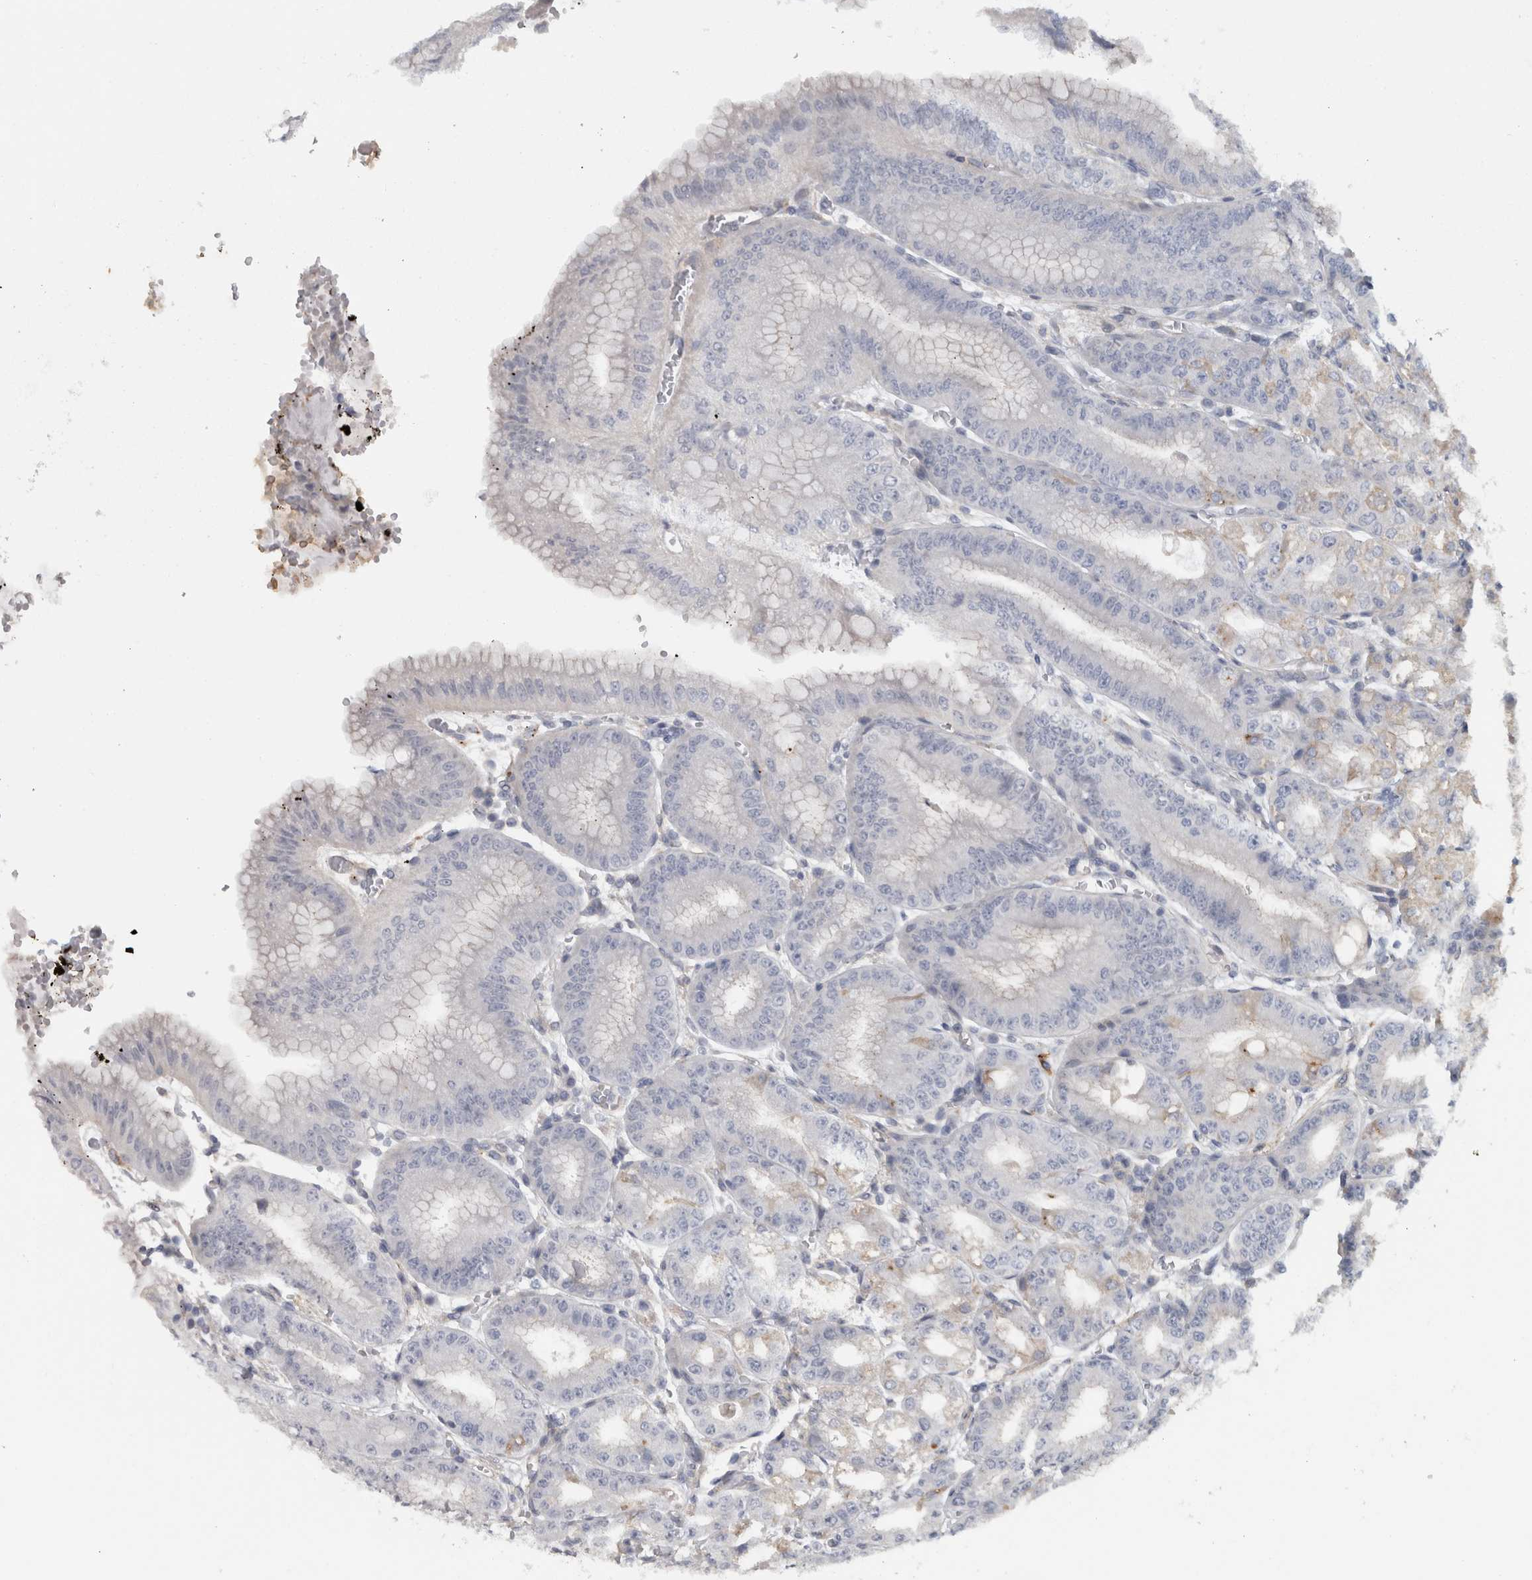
{"staining": {"intensity": "weak", "quantity": "<25%", "location": "cytoplasmic/membranous"}, "tissue": "stomach", "cell_type": "Glandular cells", "image_type": "normal", "snomed": [{"axis": "morphology", "description": "Normal tissue, NOS"}, {"axis": "topography", "description": "Stomach, lower"}], "caption": "Glandular cells show no significant protein expression in normal stomach. (DAB (3,3'-diaminobenzidine) immunohistochemistry, high magnification).", "gene": "ZNF804B", "patient": {"sex": "male", "age": 71}}